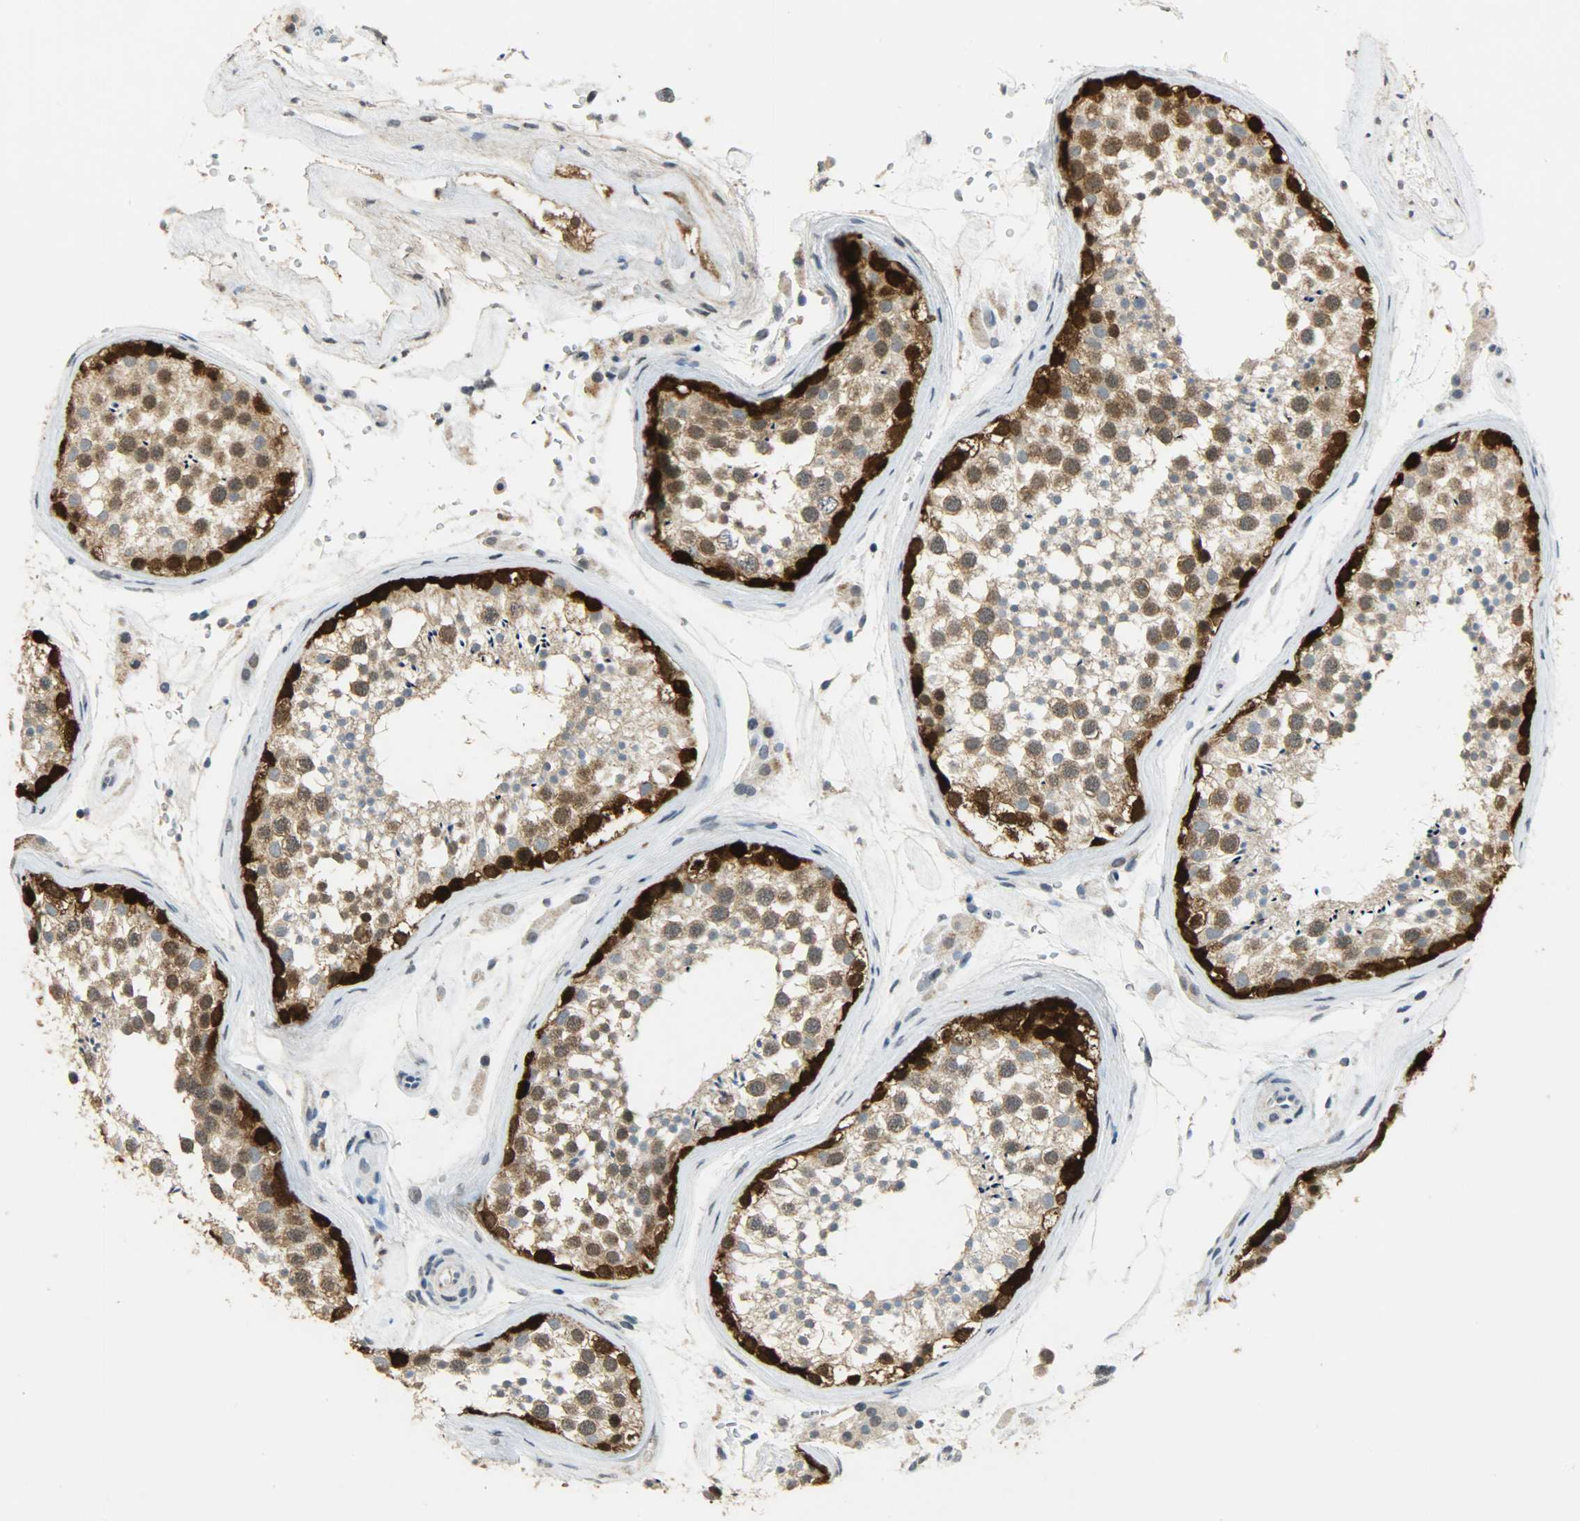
{"staining": {"intensity": "strong", "quantity": "25%-75%", "location": "nuclear"}, "tissue": "testis", "cell_type": "Cells in seminiferous ducts", "image_type": "normal", "snomed": [{"axis": "morphology", "description": "Normal tissue, NOS"}, {"axis": "topography", "description": "Testis"}], "caption": "Testis stained with DAB IHC exhibits high levels of strong nuclear staining in about 25%-75% of cells in seminiferous ducts.", "gene": "DNAJB6", "patient": {"sex": "male", "age": 46}}